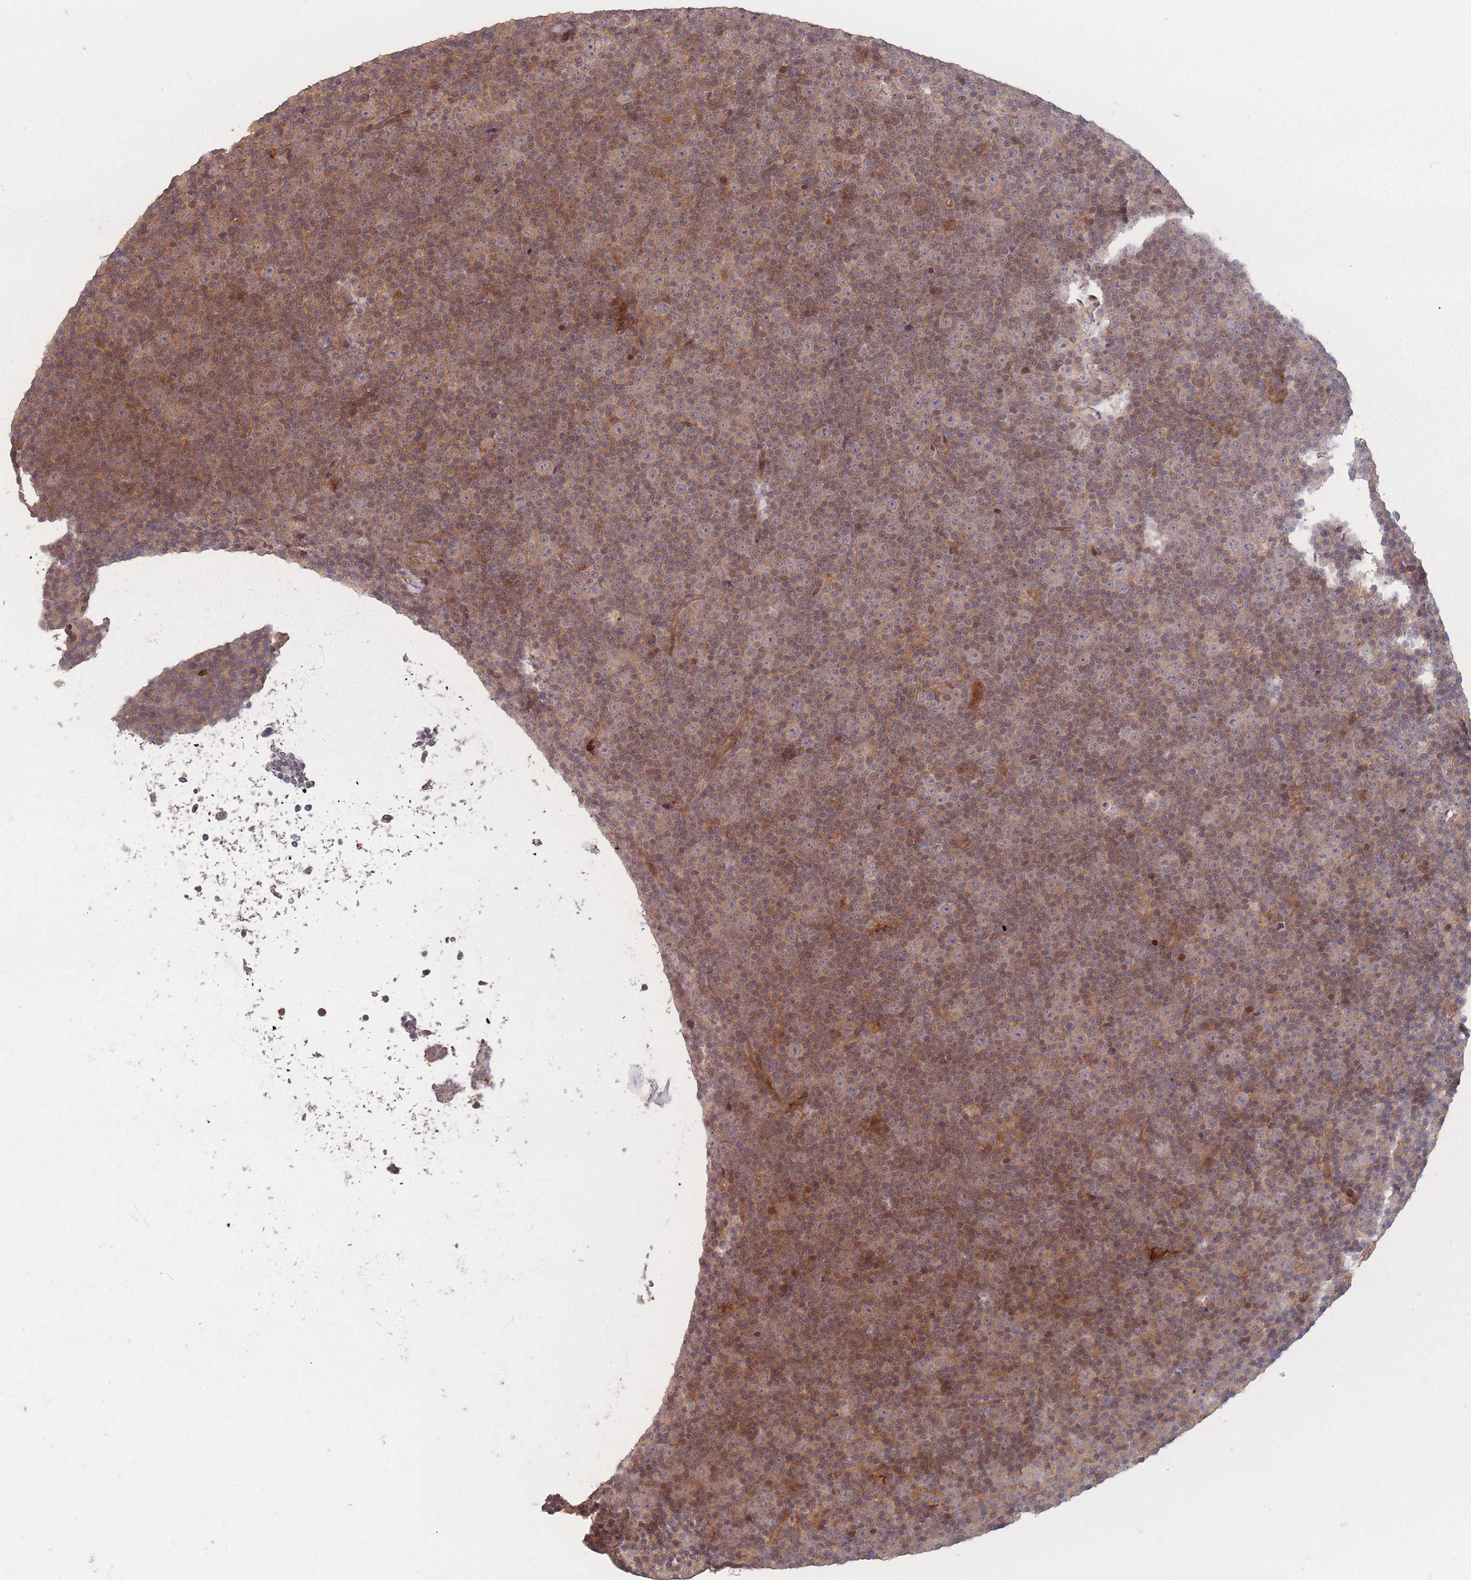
{"staining": {"intensity": "weak", "quantity": "25%-75%", "location": "cytoplasmic/membranous"}, "tissue": "lymphoma", "cell_type": "Tumor cells", "image_type": "cancer", "snomed": [{"axis": "morphology", "description": "Malignant lymphoma, non-Hodgkin's type, Low grade"}, {"axis": "topography", "description": "Lymph node"}], "caption": "High-magnification brightfield microscopy of low-grade malignant lymphoma, non-Hodgkin's type stained with DAB (brown) and counterstained with hematoxylin (blue). tumor cells exhibit weak cytoplasmic/membranous staining is present in about25%-75% of cells. The staining is performed using DAB brown chromogen to label protein expression. The nuclei are counter-stained blue using hematoxylin.", "gene": "HAGH", "patient": {"sex": "female", "age": 67}}